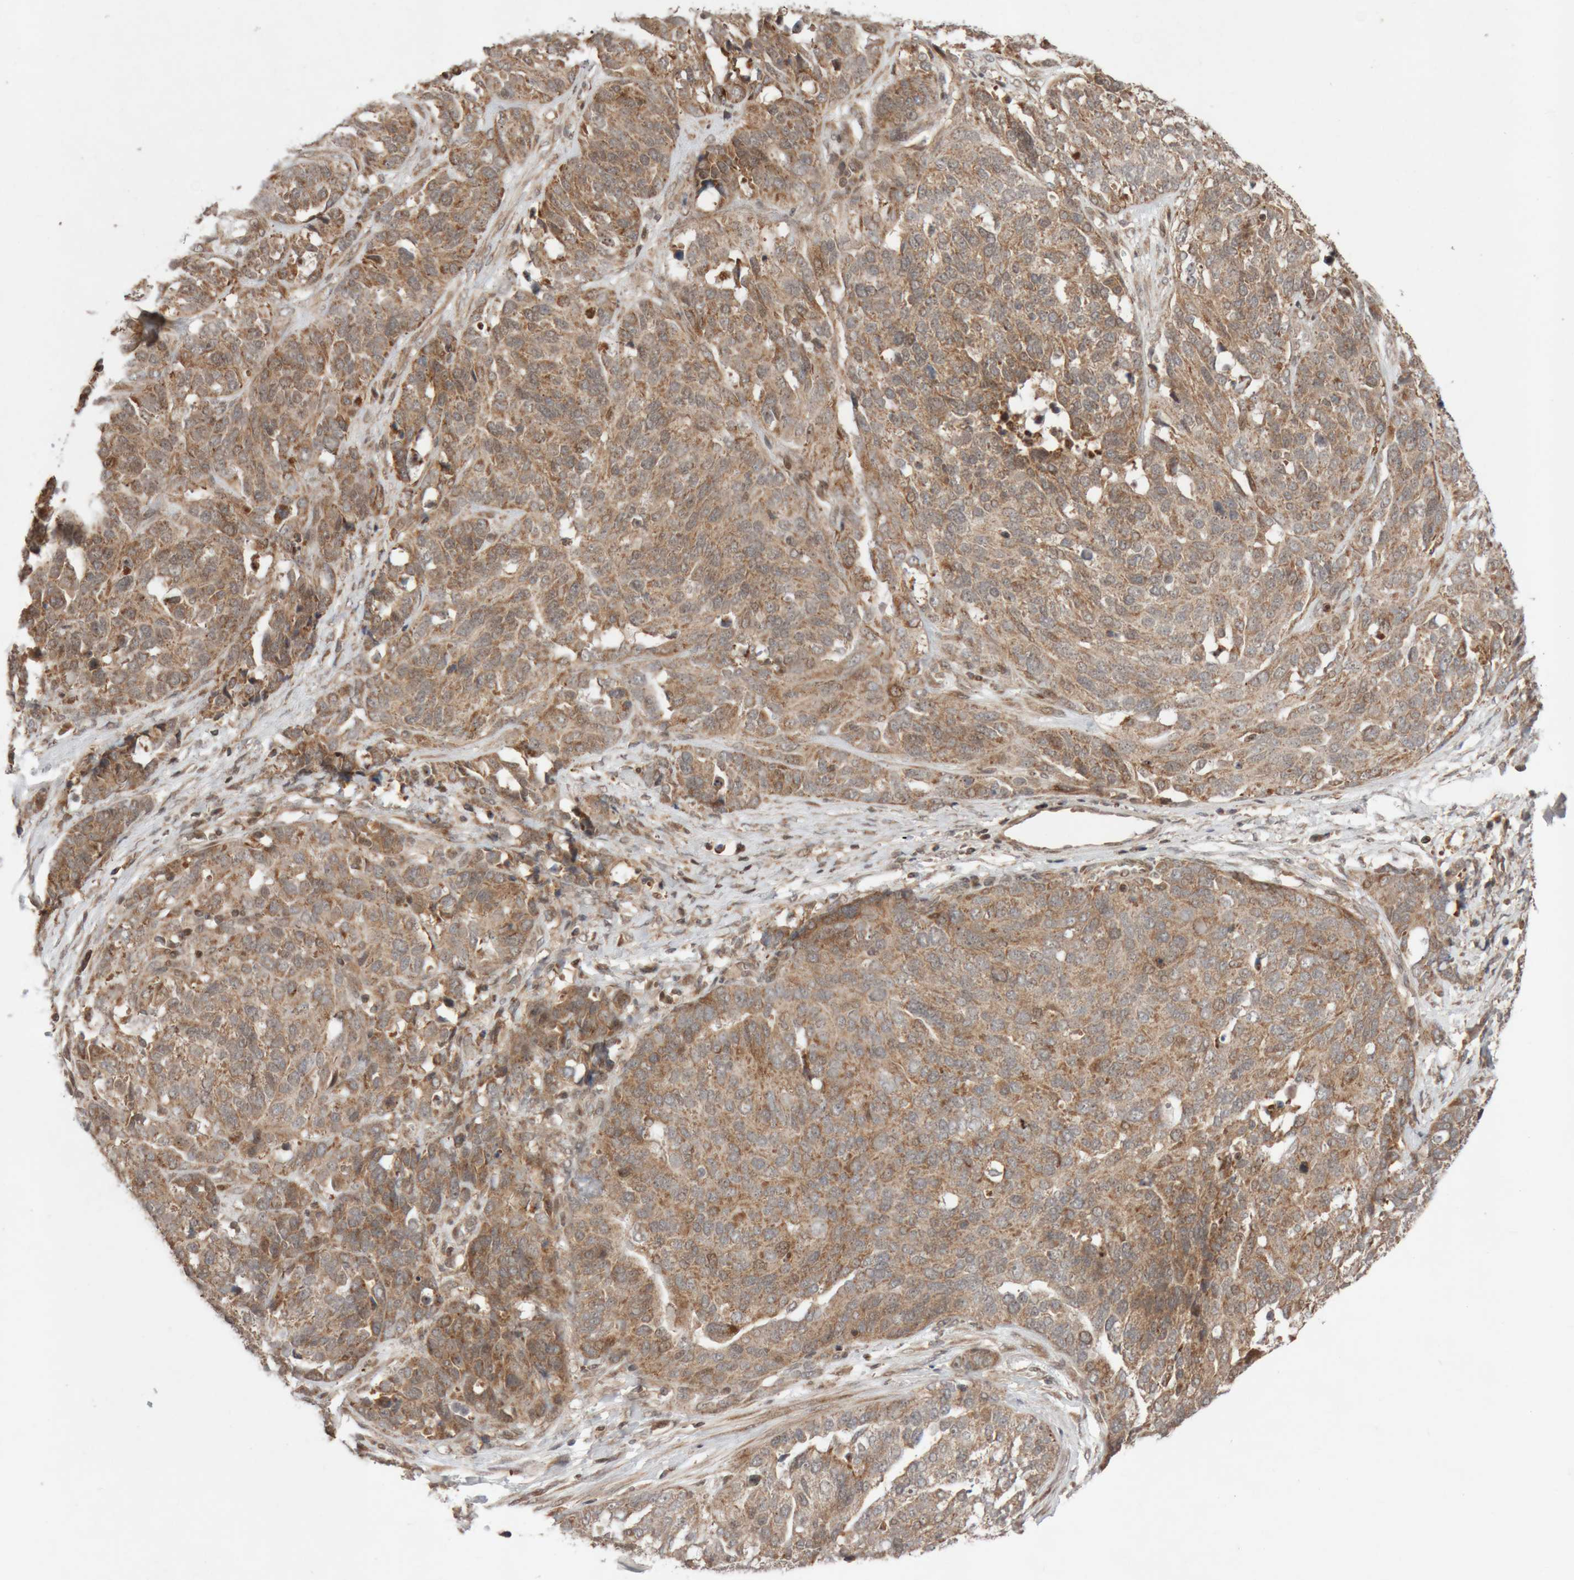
{"staining": {"intensity": "moderate", "quantity": ">75%", "location": "cytoplasmic/membranous"}, "tissue": "ovarian cancer", "cell_type": "Tumor cells", "image_type": "cancer", "snomed": [{"axis": "morphology", "description": "Cystadenocarcinoma, serous, NOS"}, {"axis": "topography", "description": "Ovary"}], "caption": "Immunohistochemistry (IHC) micrograph of human ovarian cancer (serous cystadenocarcinoma) stained for a protein (brown), which displays medium levels of moderate cytoplasmic/membranous expression in about >75% of tumor cells.", "gene": "KIF21B", "patient": {"sex": "female", "age": 44}}